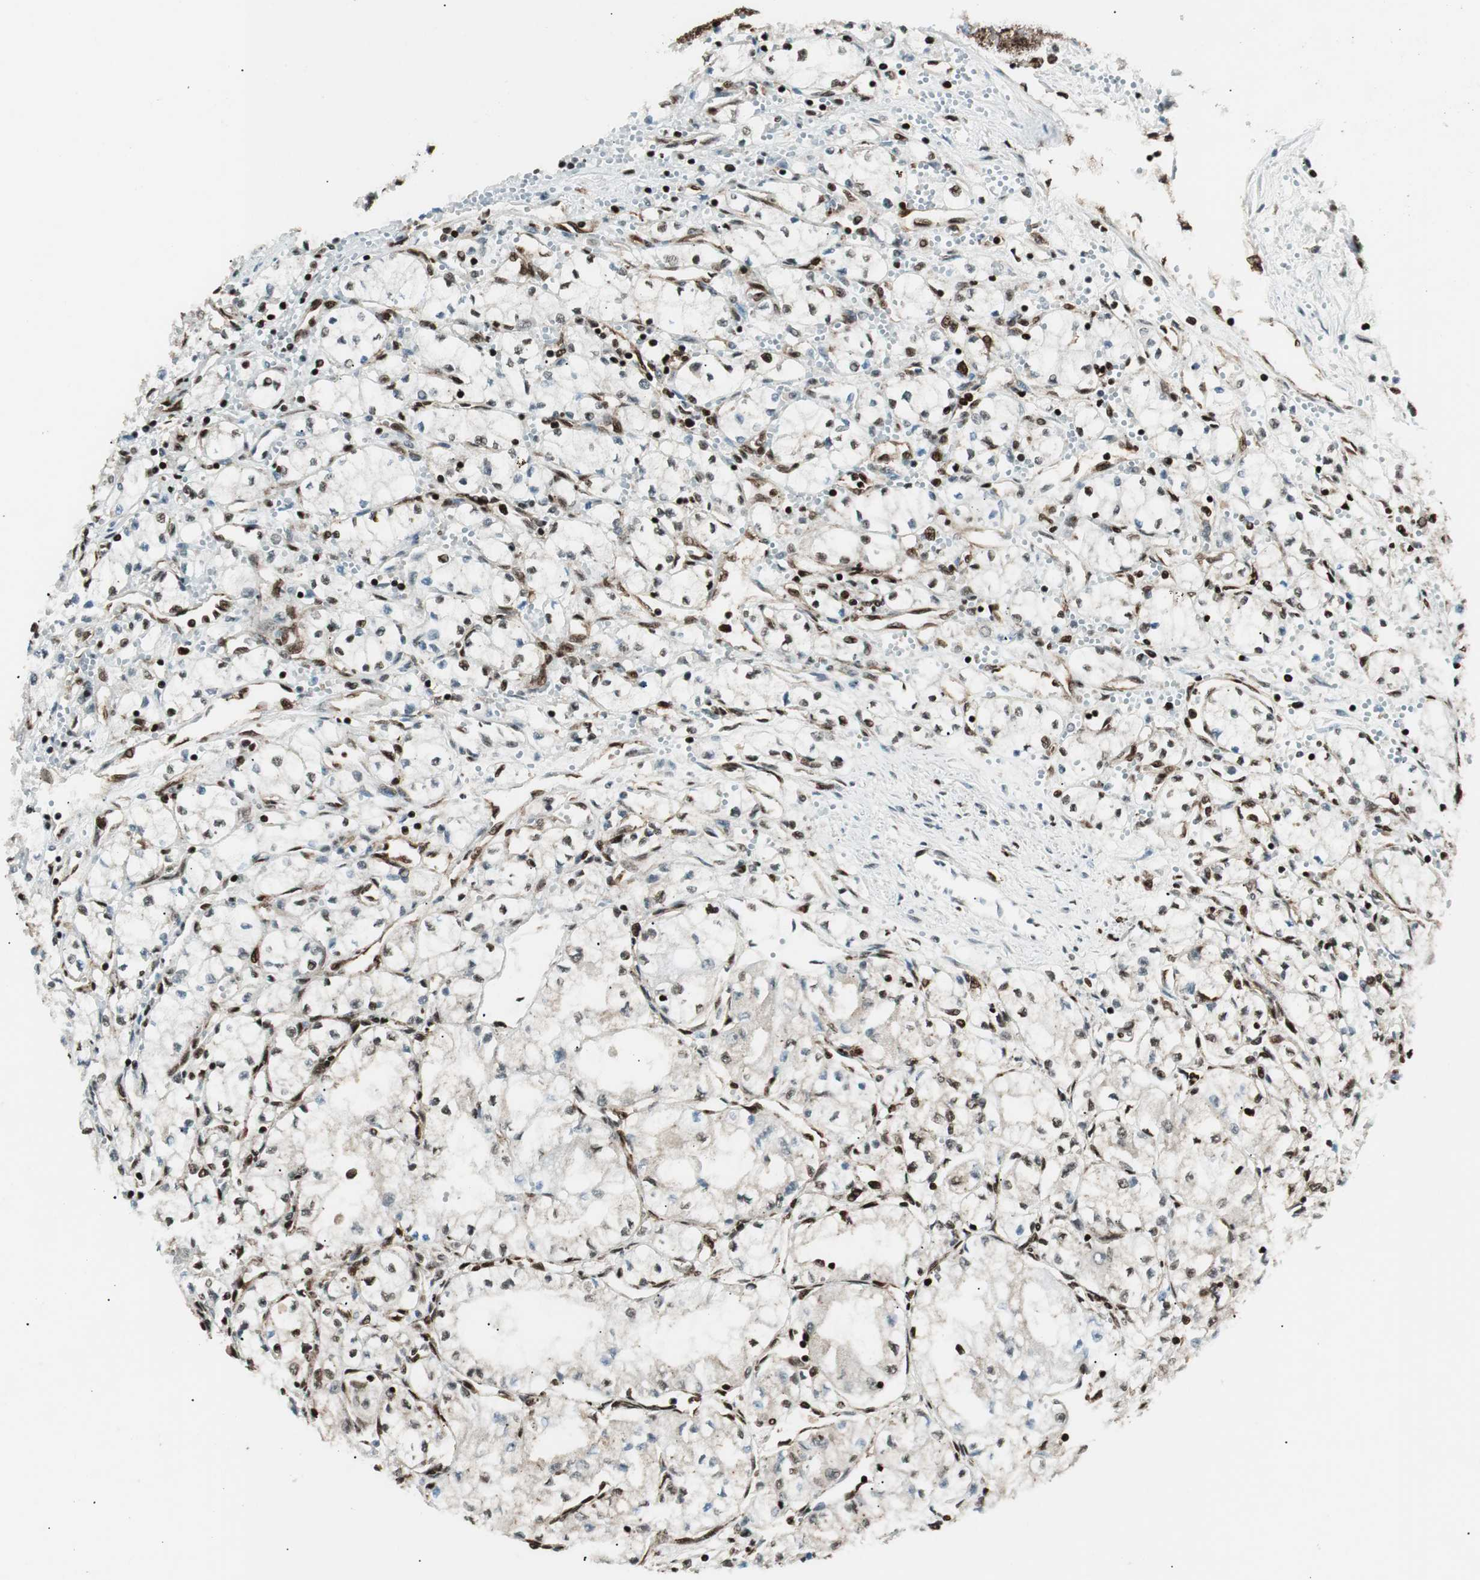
{"staining": {"intensity": "strong", "quantity": "25%-75%", "location": "nuclear"}, "tissue": "renal cancer", "cell_type": "Tumor cells", "image_type": "cancer", "snomed": [{"axis": "morphology", "description": "Normal tissue, NOS"}, {"axis": "morphology", "description": "Adenocarcinoma, NOS"}, {"axis": "topography", "description": "Kidney"}], "caption": "Adenocarcinoma (renal) tissue reveals strong nuclear positivity in about 25%-75% of tumor cells (DAB (3,3'-diaminobenzidine) = brown stain, brightfield microscopy at high magnification).", "gene": "EWSR1", "patient": {"sex": "male", "age": 59}}